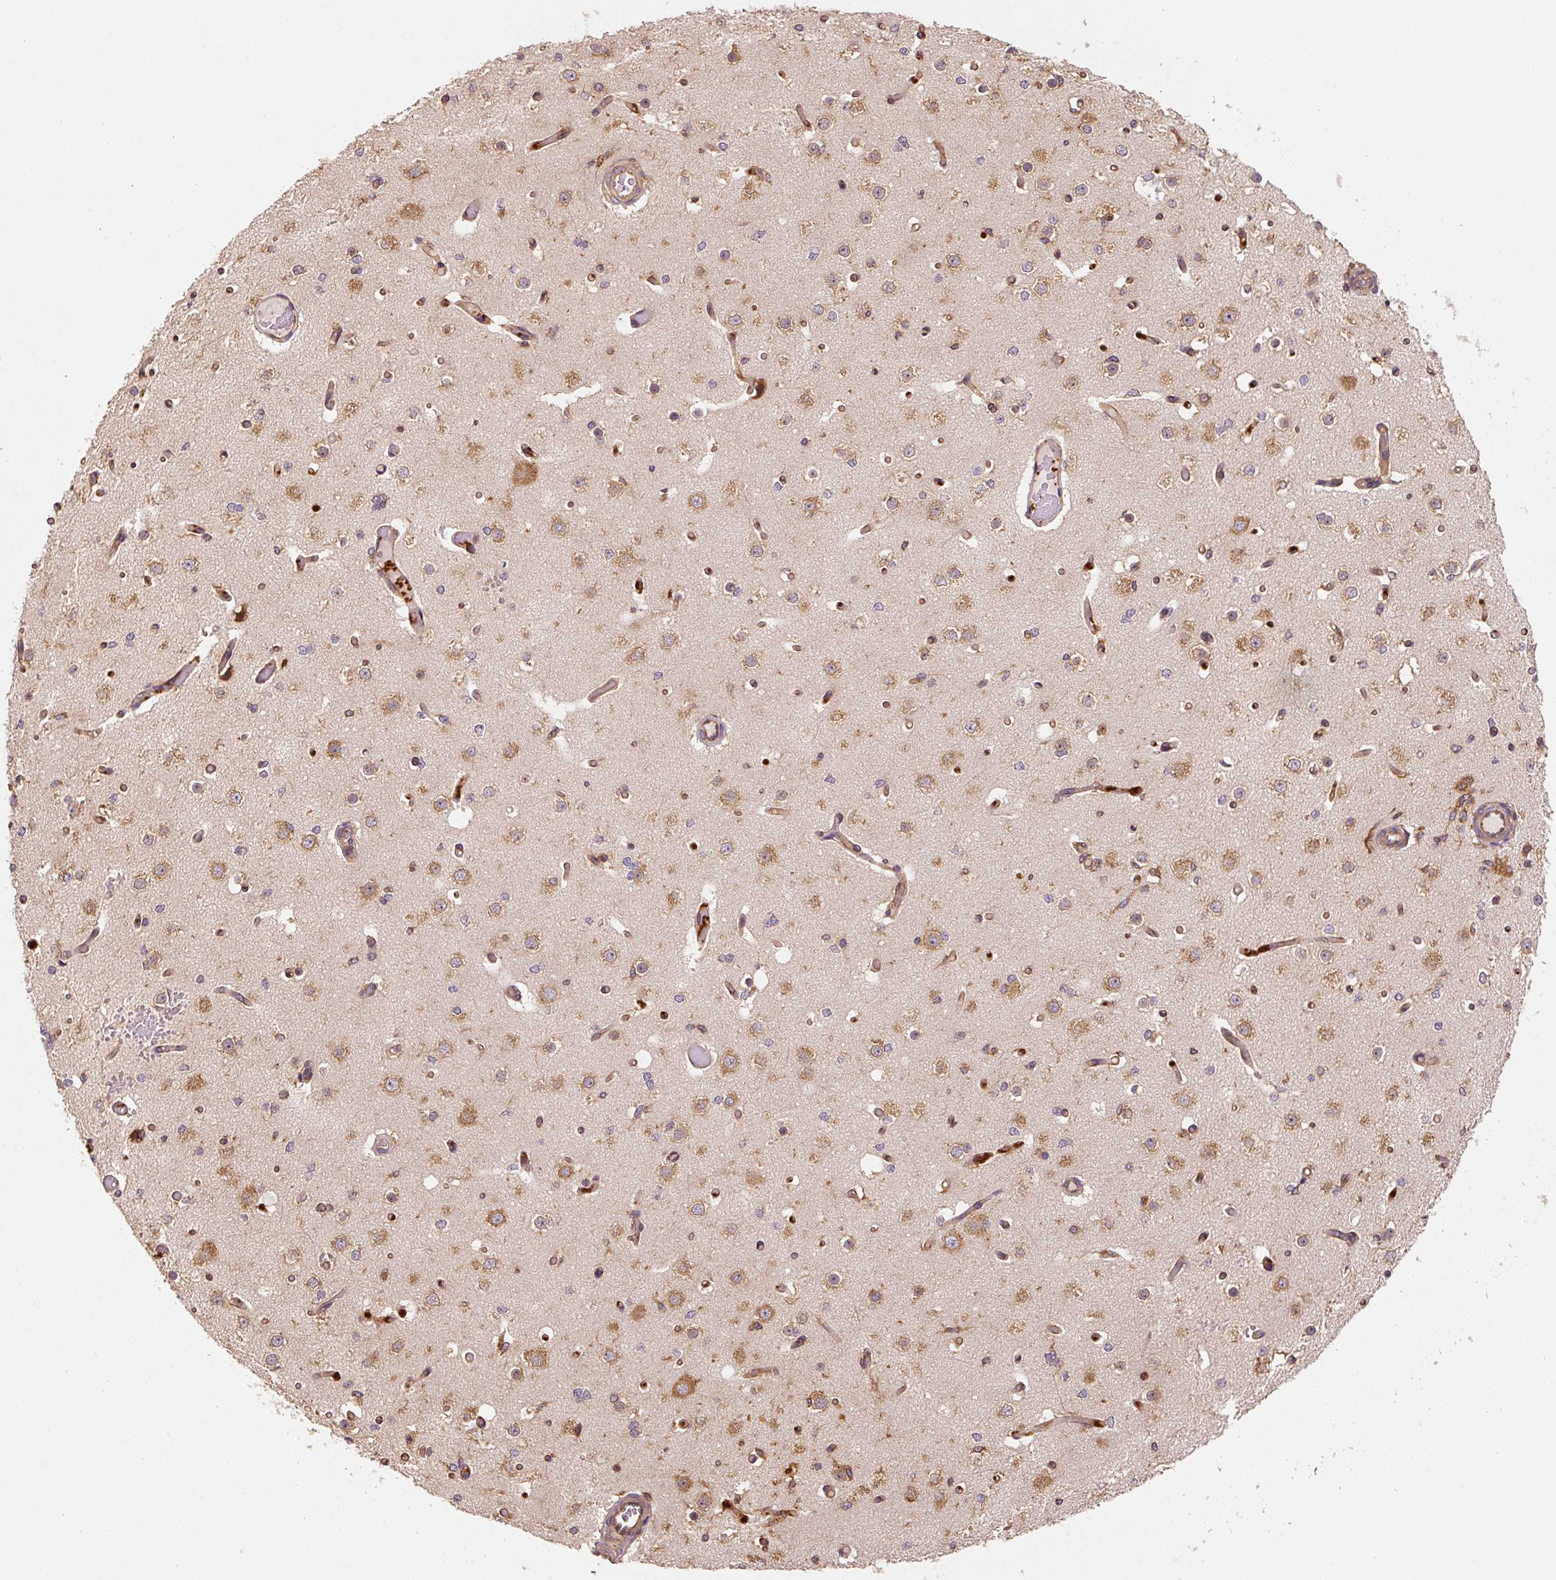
{"staining": {"intensity": "moderate", "quantity": ">75%", "location": "cytoplasmic/membranous"}, "tissue": "cerebral cortex", "cell_type": "Endothelial cells", "image_type": "normal", "snomed": [{"axis": "morphology", "description": "Normal tissue, NOS"}, {"axis": "morphology", "description": "Inflammation, NOS"}, {"axis": "topography", "description": "Cerebral cortex"}], "caption": "An IHC histopathology image of unremarkable tissue is shown. Protein staining in brown highlights moderate cytoplasmic/membranous positivity in cerebral cortex within endothelial cells.", "gene": "EIF2S2", "patient": {"sex": "male", "age": 6}}